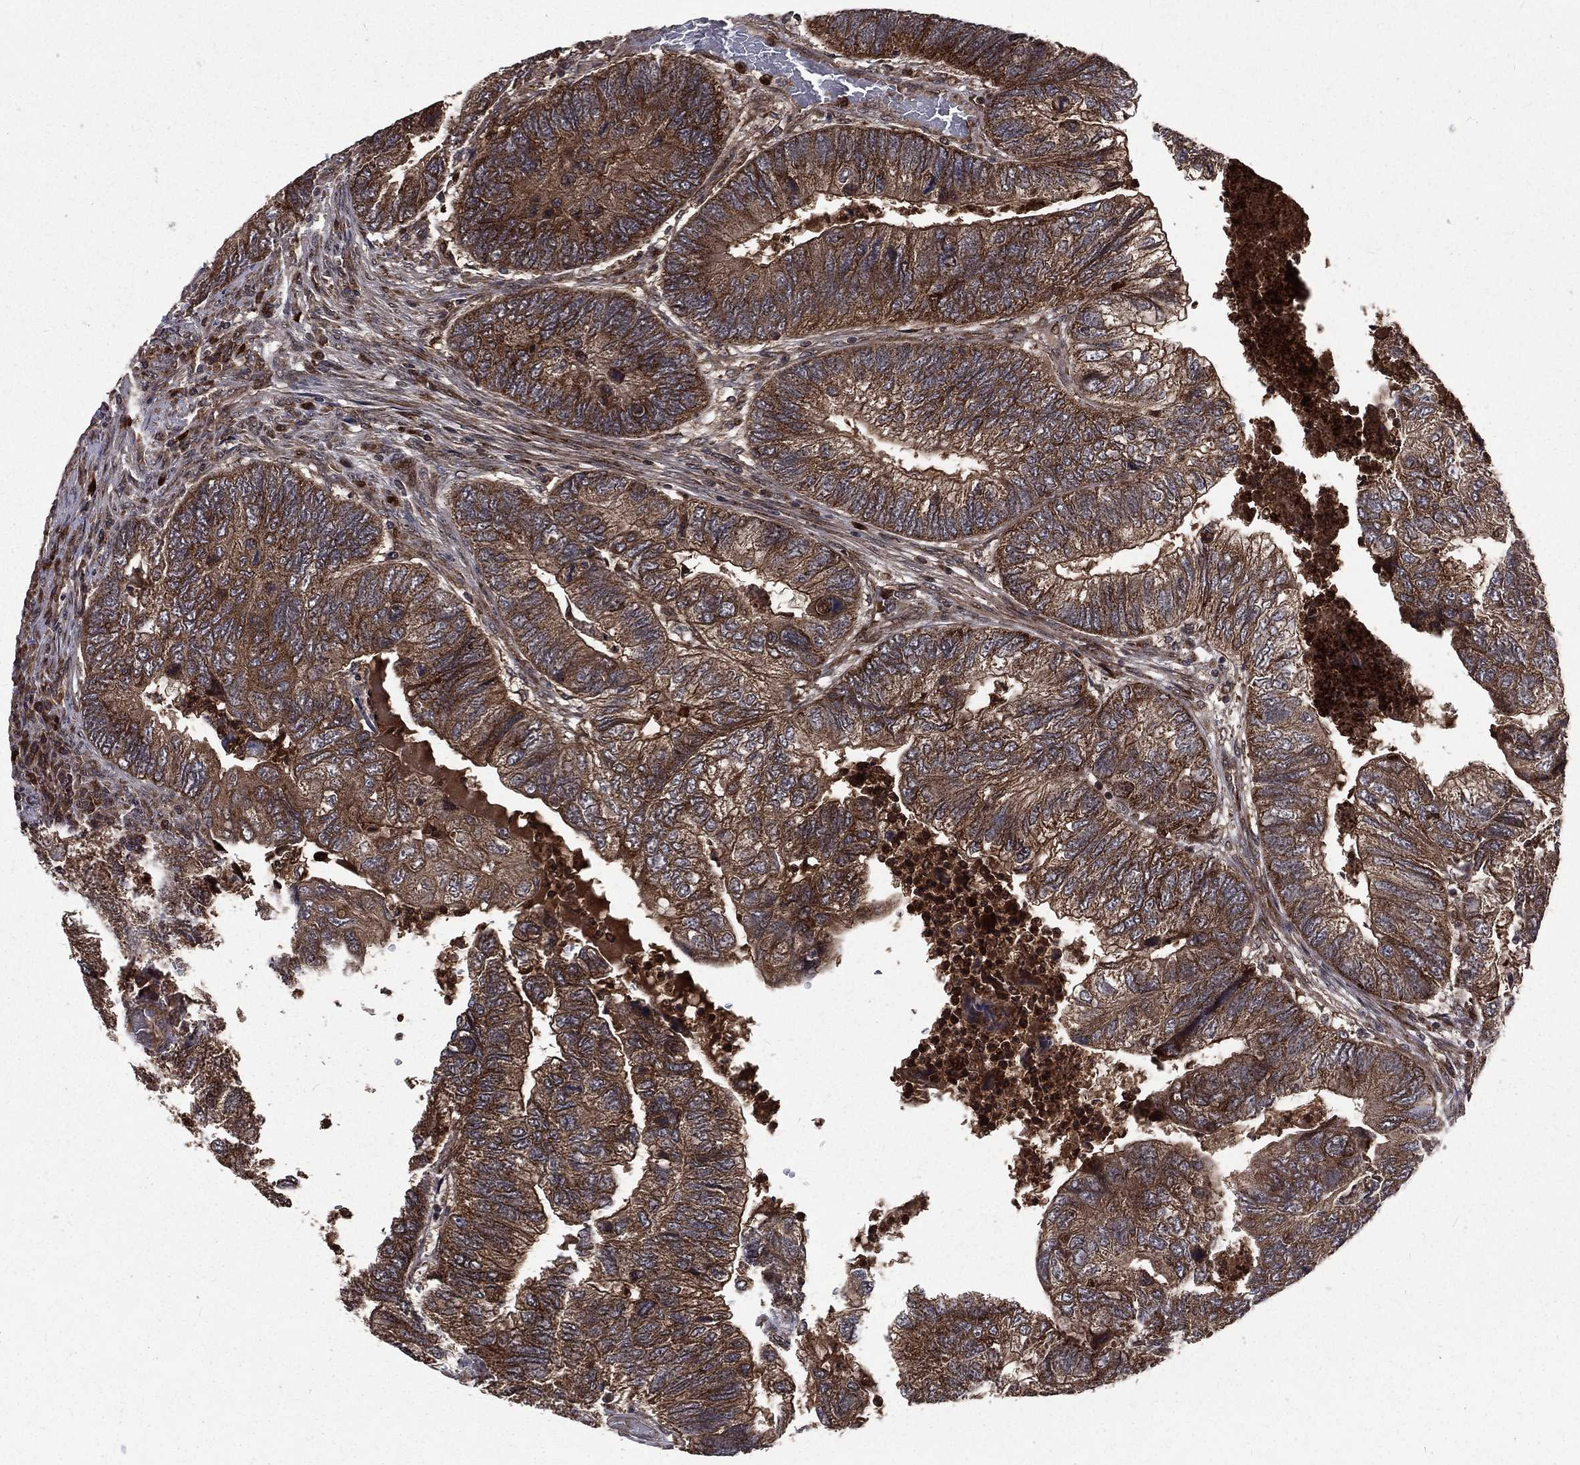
{"staining": {"intensity": "moderate", "quantity": ">75%", "location": "cytoplasmic/membranous"}, "tissue": "colorectal cancer", "cell_type": "Tumor cells", "image_type": "cancer", "snomed": [{"axis": "morphology", "description": "Adenocarcinoma, NOS"}, {"axis": "topography", "description": "Colon"}], "caption": "There is medium levels of moderate cytoplasmic/membranous expression in tumor cells of colorectal cancer, as demonstrated by immunohistochemical staining (brown color).", "gene": "LENG8", "patient": {"sex": "female", "age": 67}}